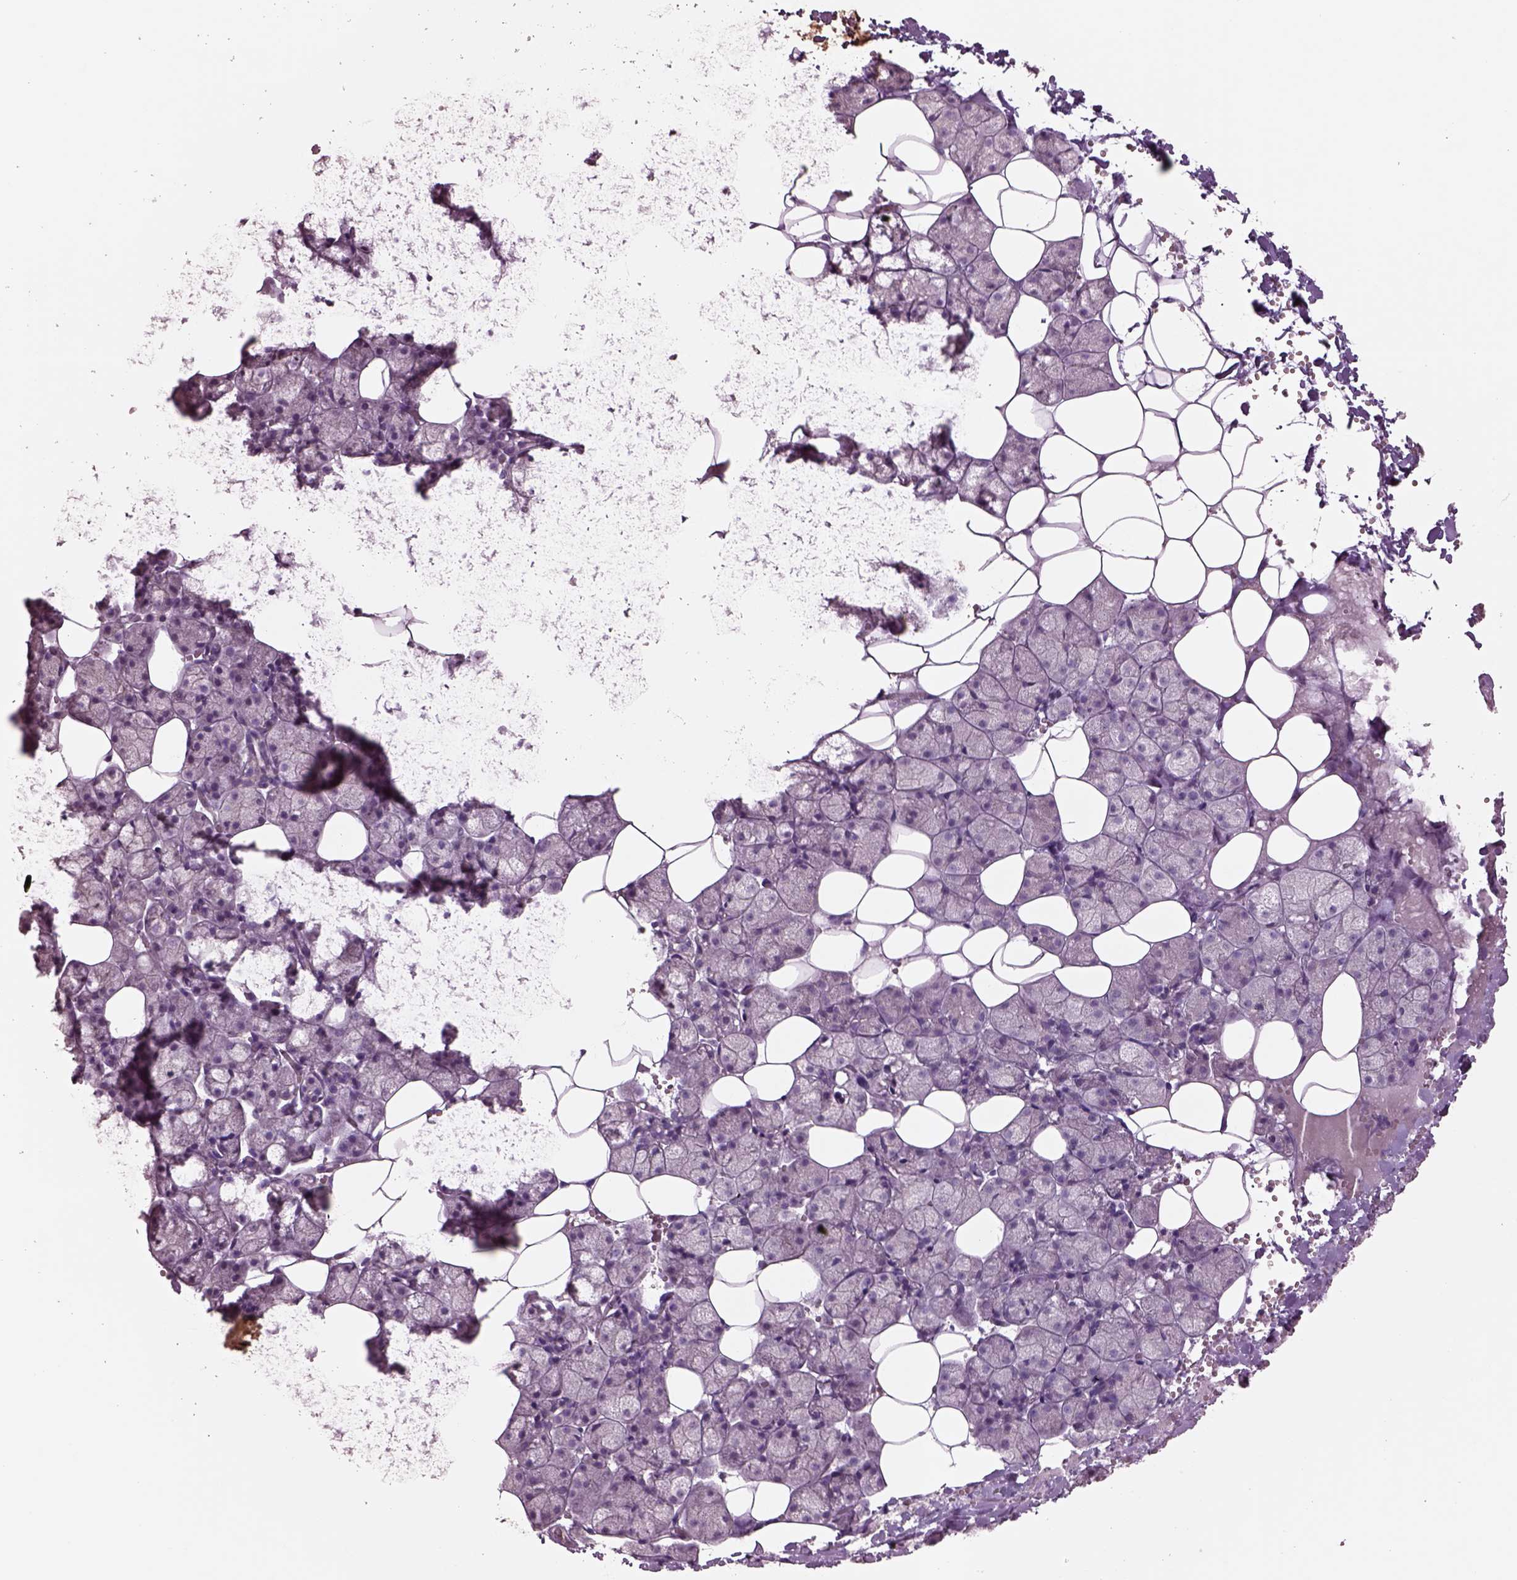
{"staining": {"intensity": "negative", "quantity": "none", "location": "none"}, "tissue": "salivary gland", "cell_type": "Glandular cells", "image_type": "normal", "snomed": [{"axis": "morphology", "description": "Normal tissue, NOS"}, {"axis": "topography", "description": "Salivary gland"}], "caption": "Immunohistochemistry photomicrograph of unremarkable salivary gland: salivary gland stained with DAB reveals no significant protein expression in glandular cells. (Stains: DAB immunohistochemistry with hematoxylin counter stain, Microscopy: brightfield microscopy at high magnification).", "gene": "DUOXA2", "patient": {"sex": "male", "age": 38}}